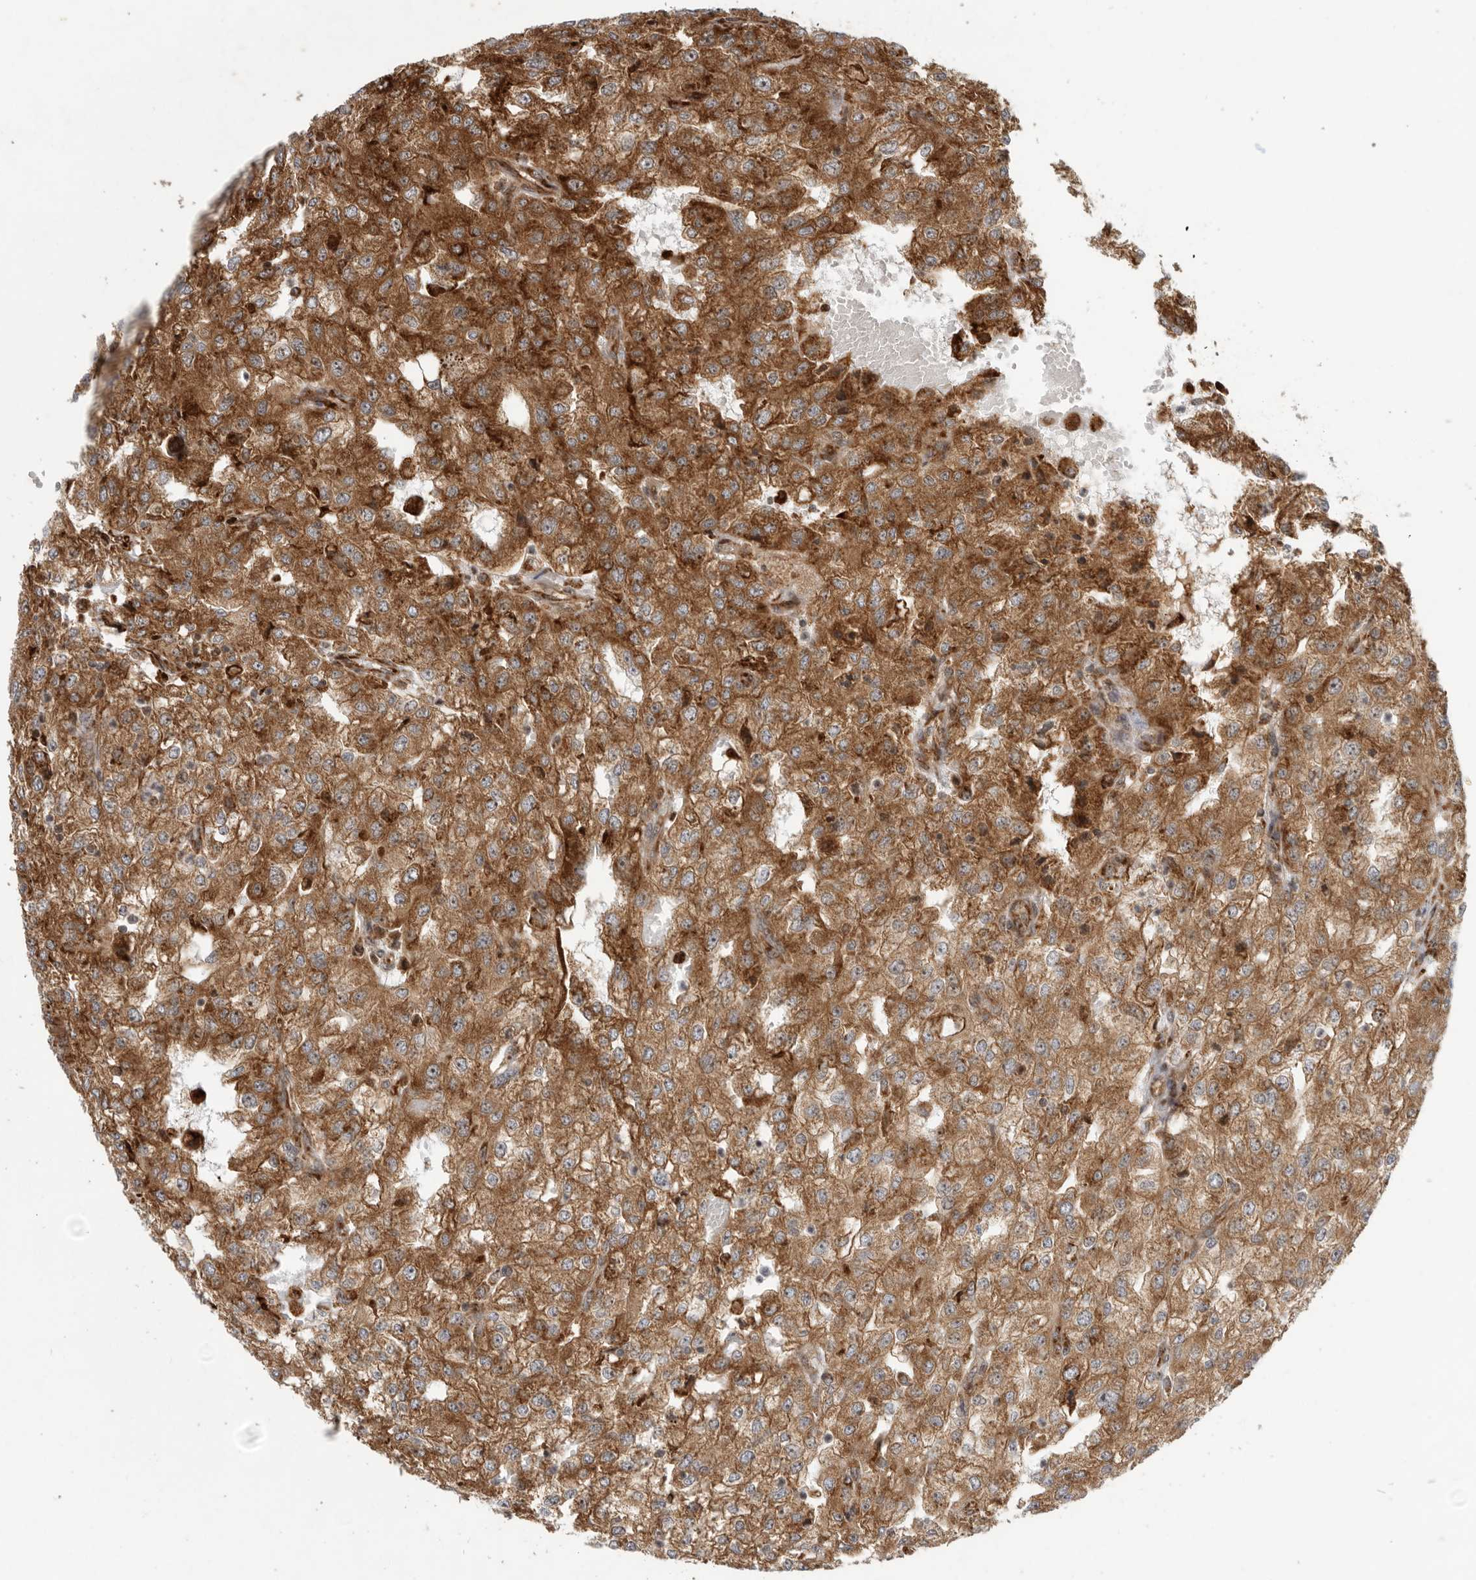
{"staining": {"intensity": "moderate", "quantity": ">75%", "location": "cytoplasmic/membranous"}, "tissue": "renal cancer", "cell_type": "Tumor cells", "image_type": "cancer", "snomed": [{"axis": "morphology", "description": "Adenocarcinoma, NOS"}, {"axis": "topography", "description": "Kidney"}], "caption": "A high-resolution photomicrograph shows IHC staining of adenocarcinoma (renal), which demonstrates moderate cytoplasmic/membranous expression in about >75% of tumor cells.", "gene": "FZD3", "patient": {"sex": "female", "age": 54}}